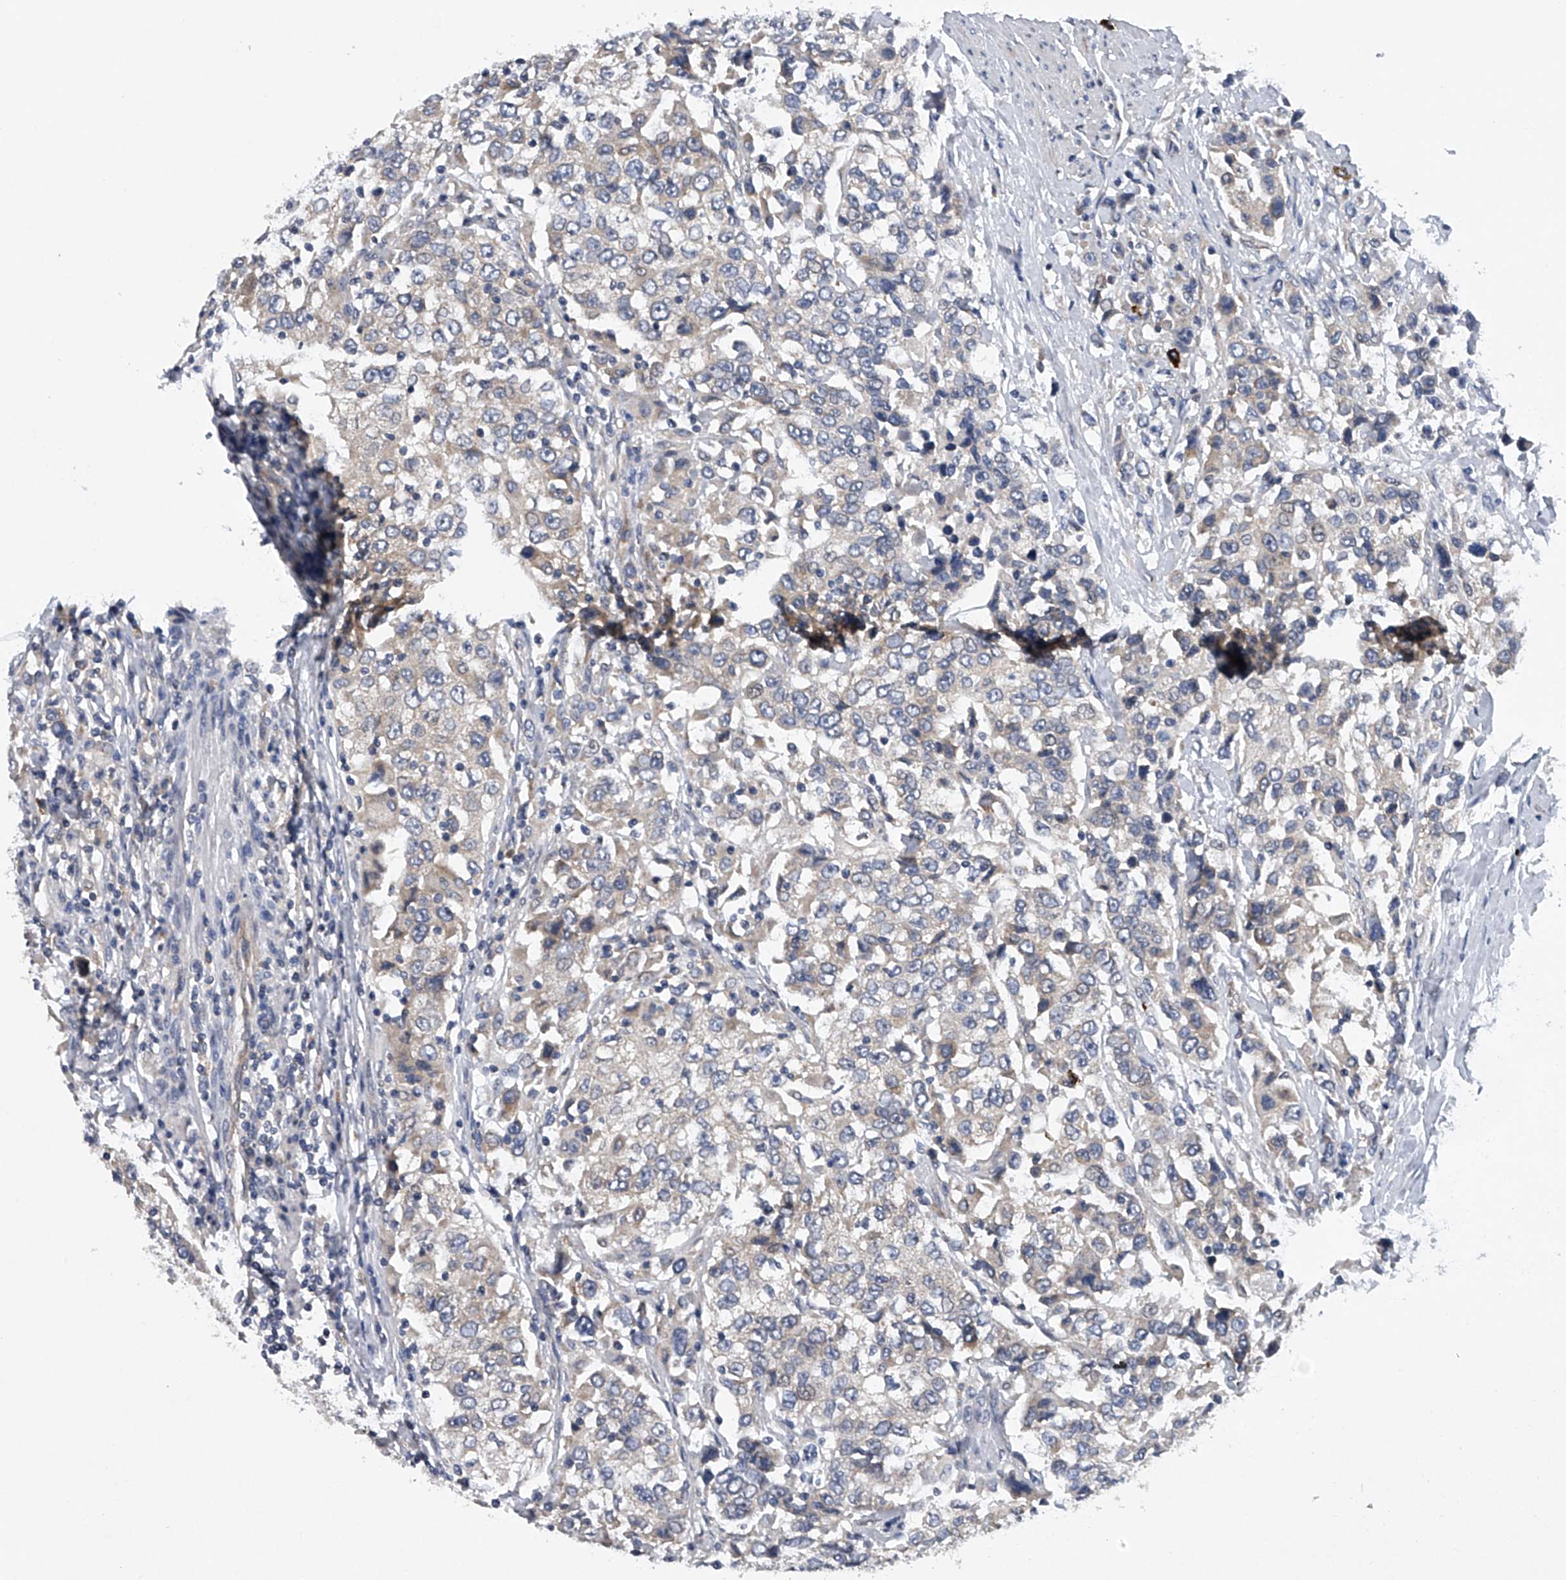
{"staining": {"intensity": "weak", "quantity": "<25%", "location": "cytoplasmic/membranous"}, "tissue": "urothelial cancer", "cell_type": "Tumor cells", "image_type": "cancer", "snomed": [{"axis": "morphology", "description": "Urothelial carcinoma, High grade"}, {"axis": "topography", "description": "Urinary bladder"}], "caption": "DAB immunohistochemical staining of human urothelial carcinoma (high-grade) exhibits no significant positivity in tumor cells.", "gene": "RNF5", "patient": {"sex": "female", "age": 80}}